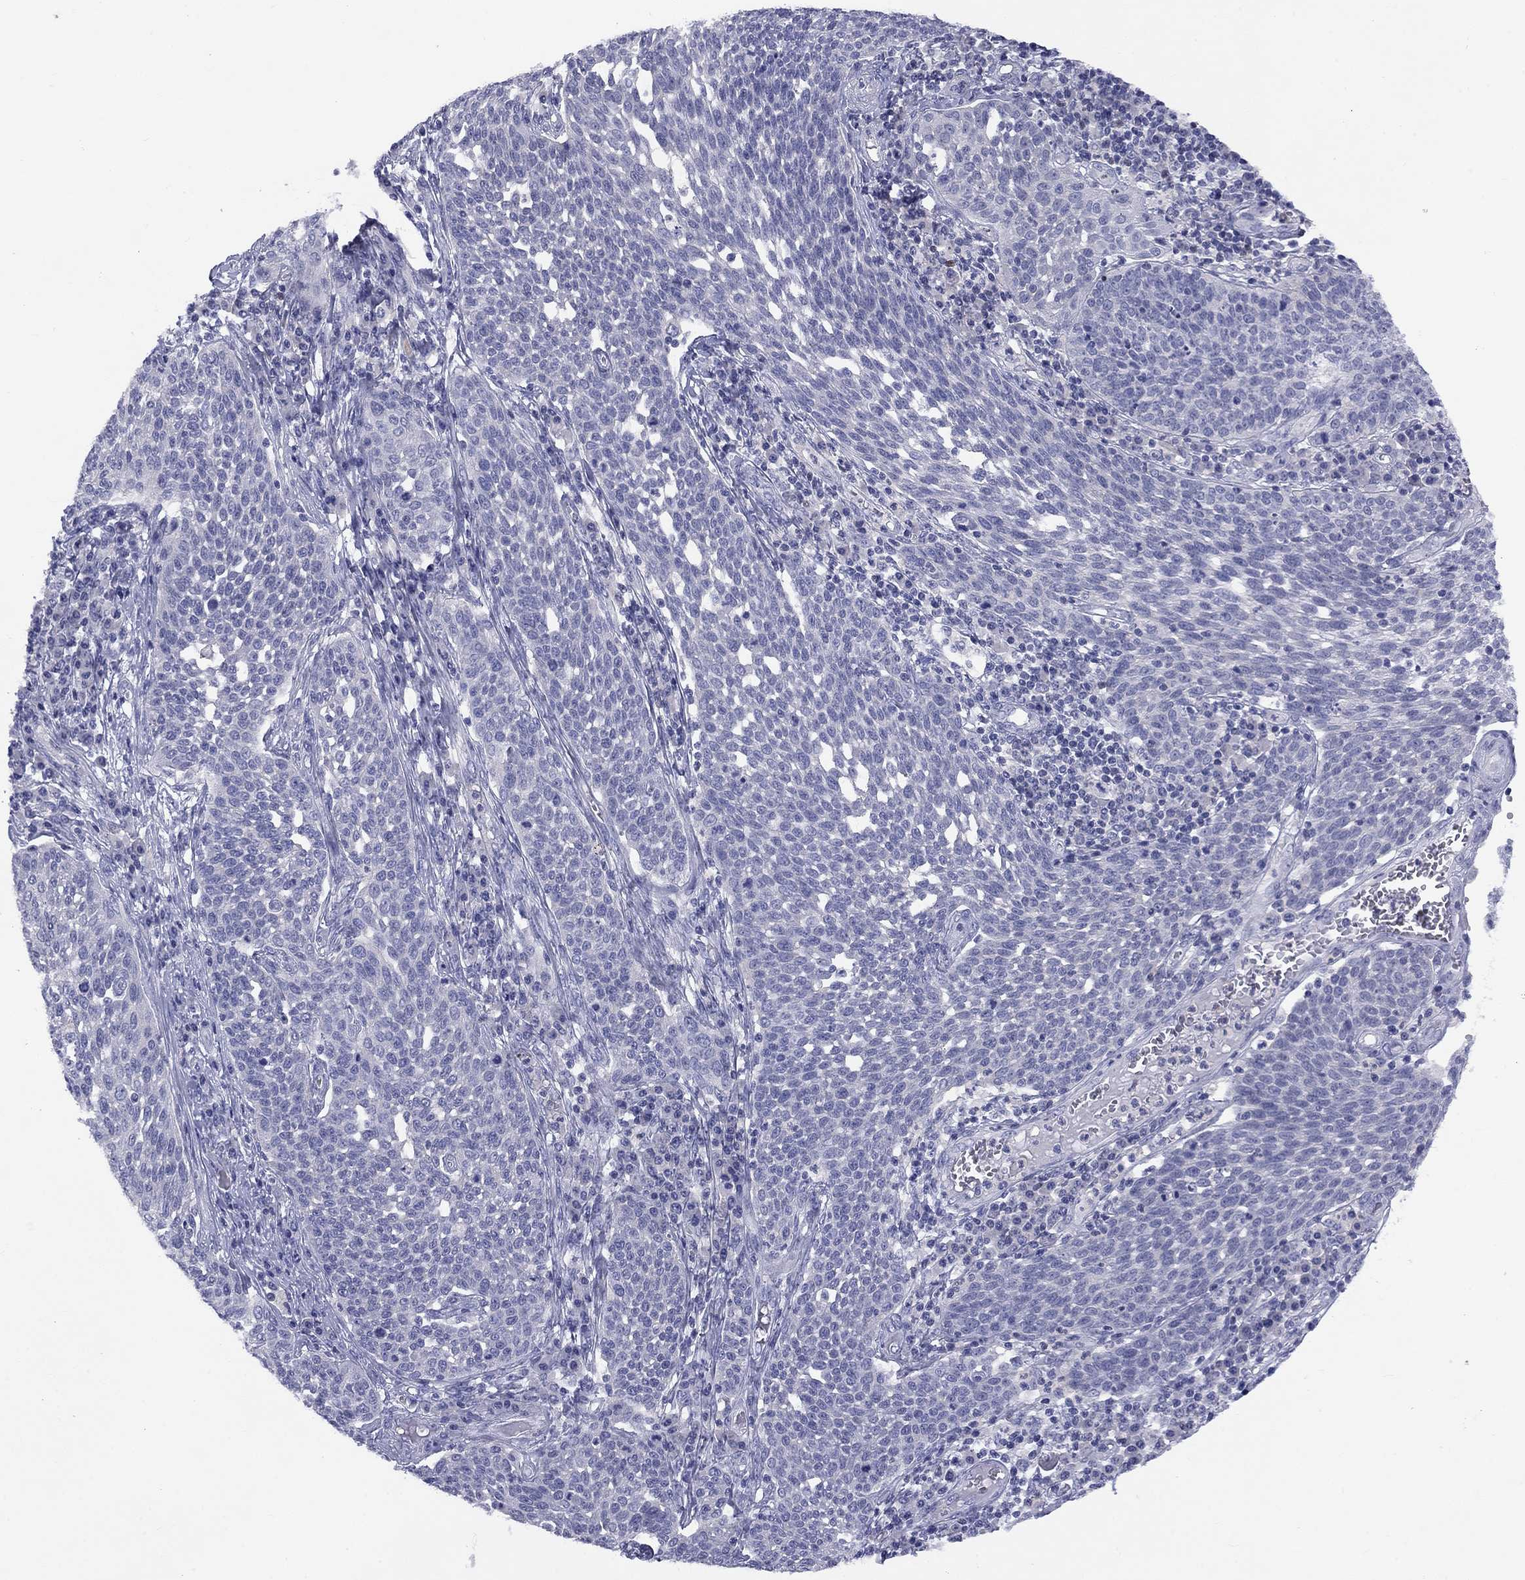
{"staining": {"intensity": "negative", "quantity": "none", "location": "none"}, "tissue": "cervical cancer", "cell_type": "Tumor cells", "image_type": "cancer", "snomed": [{"axis": "morphology", "description": "Squamous cell carcinoma, NOS"}, {"axis": "topography", "description": "Cervix"}], "caption": "Histopathology image shows no significant protein expression in tumor cells of squamous cell carcinoma (cervical). Brightfield microscopy of immunohistochemistry (IHC) stained with DAB (3,3'-diaminobenzidine) (brown) and hematoxylin (blue), captured at high magnification.", "gene": "CACNA1A", "patient": {"sex": "female", "age": 34}}